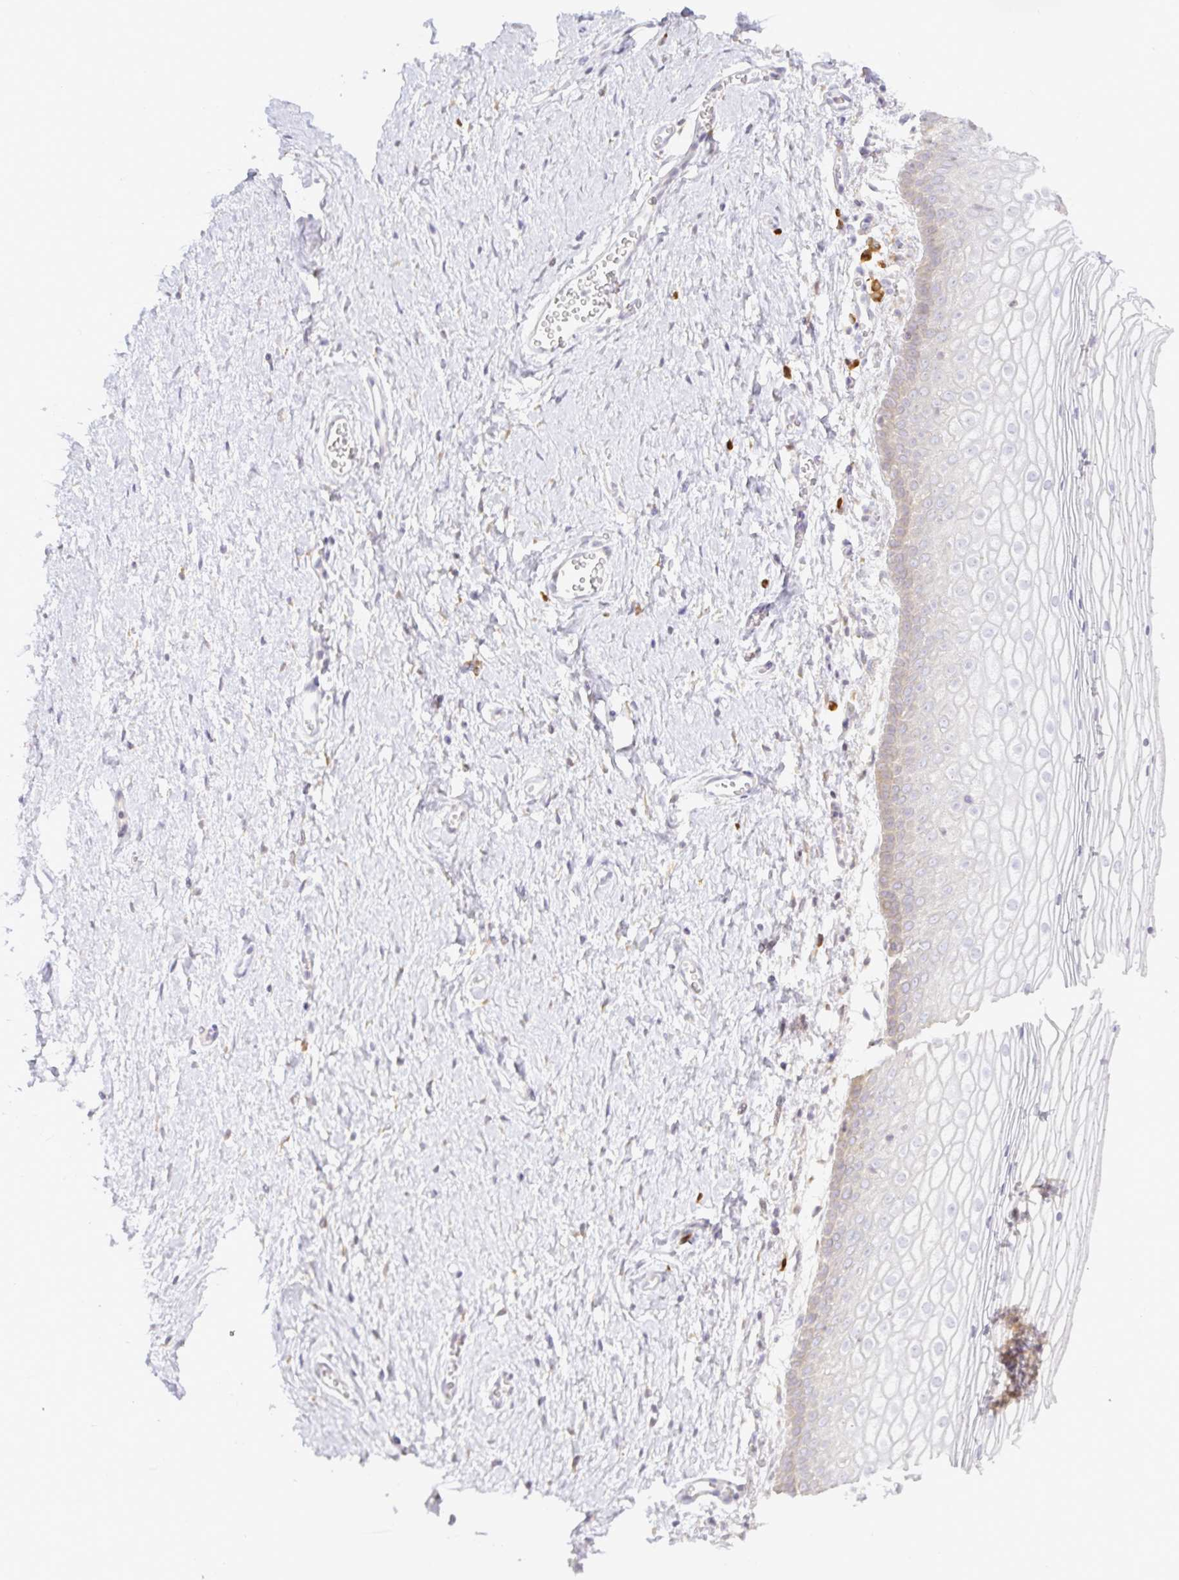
{"staining": {"intensity": "moderate", "quantity": "25%-75%", "location": "cytoplasmic/membranous"}, "tissue": "vagina", "cell_type": "Squamous epithelial cells", "image_type": "normal", "snomed": [{"axis": "morphology", "description": "Normal tissue, NOS"}, {"axis": "topography", "description": "Vagina"}], "caption": "A photomicrograph of vagina stained for a protein demonstrates moderate cytoplasmic/membranous brown staining in squamous epithelial cells. Nuclei are stained in blue.", "gene": "DERL2", "patient": {"sex": "female", "age": 56}}